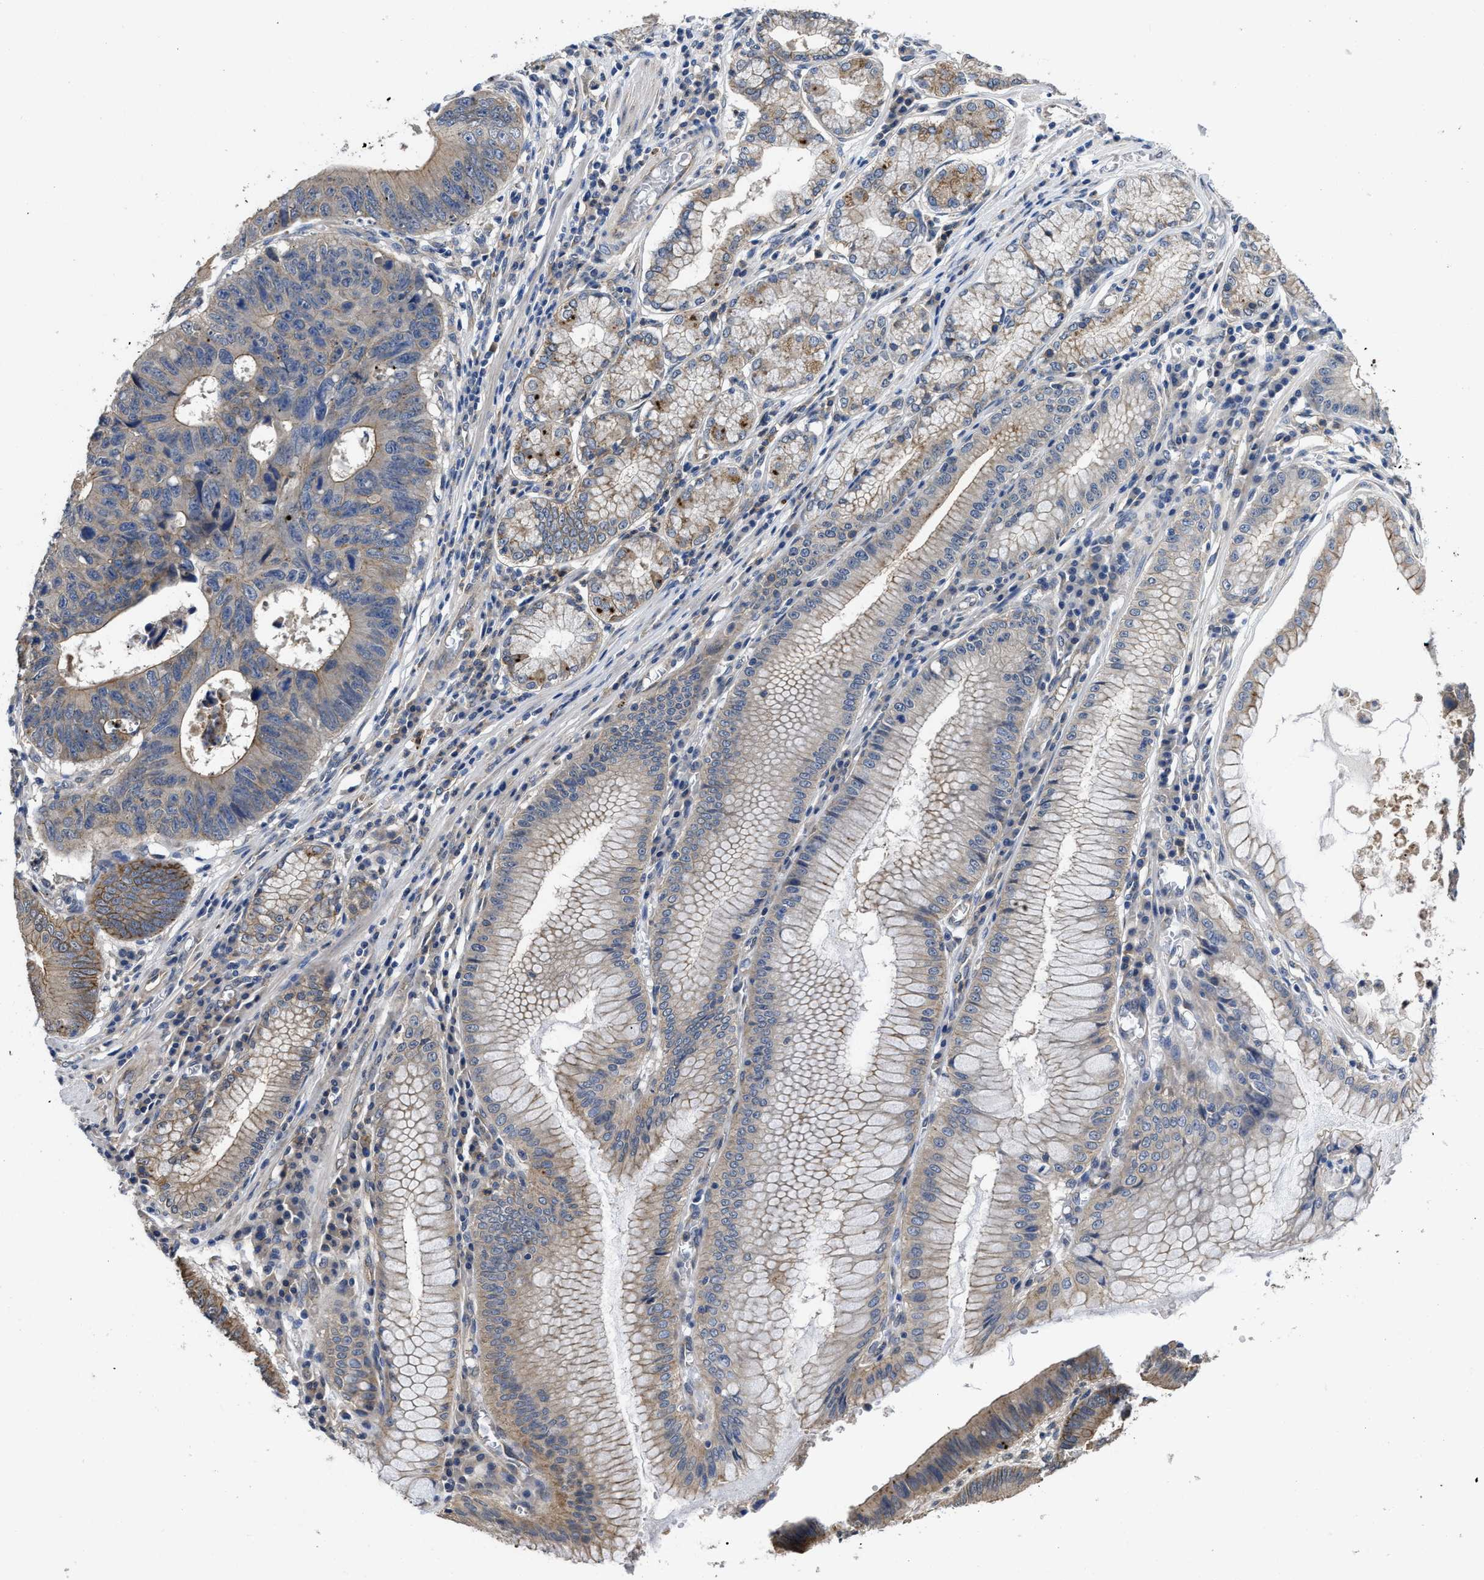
{"staining": {"intensity": "moderate", "quantity": "25%-75%", "location": "cytoplasmic/membranous"}, "tissue": "stomach cancer", "cell_type": "Tumor cells", "image_type": "cancer", "snomed": [{"axis": "morphology", "description": "Adenocarcinoma, NOS"}, {"axis": "topography", "description": "Stomach"}], "caption": "Immunohistochemical staining of human stomach cancer displays medium levels of moderate cytoplasmic/membranous protein expression in approximately 25%-75% of tumor cells.", "gene": "PKD2", "patient": {"sex": "male", "age": 59}}